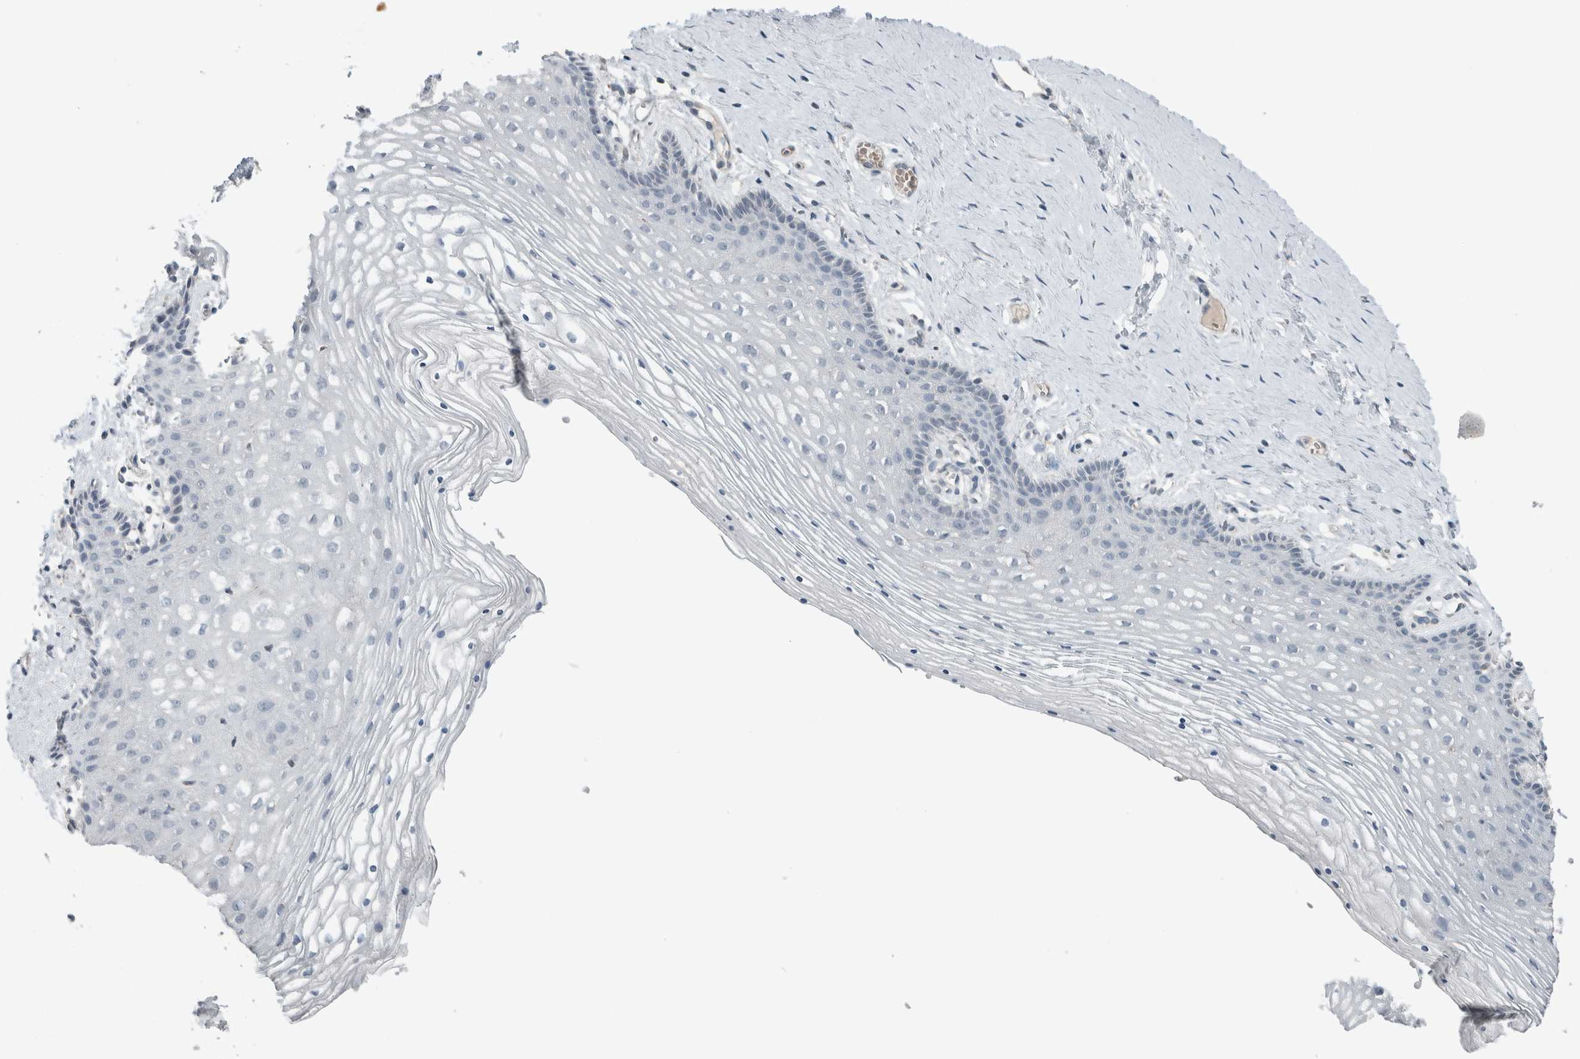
{"staining": {"intensity": "negative", "quantity": "none", "location": "none"}, "tissue": "vagina", "cell_type": "Squamous epithelial cells", "image_type": "normal", "snomed": [{"axis": "morphology", "description": "Normal tissue, NOS"}, {"axis": "topography", "description": "Vagina"}], "caption": "This is a histopathology image of IHC staining of benign vagina, which shows no expression in squamous epithelial cells.", "gene": "JADE2", "patient": {"sex": "female", "age": 32}}